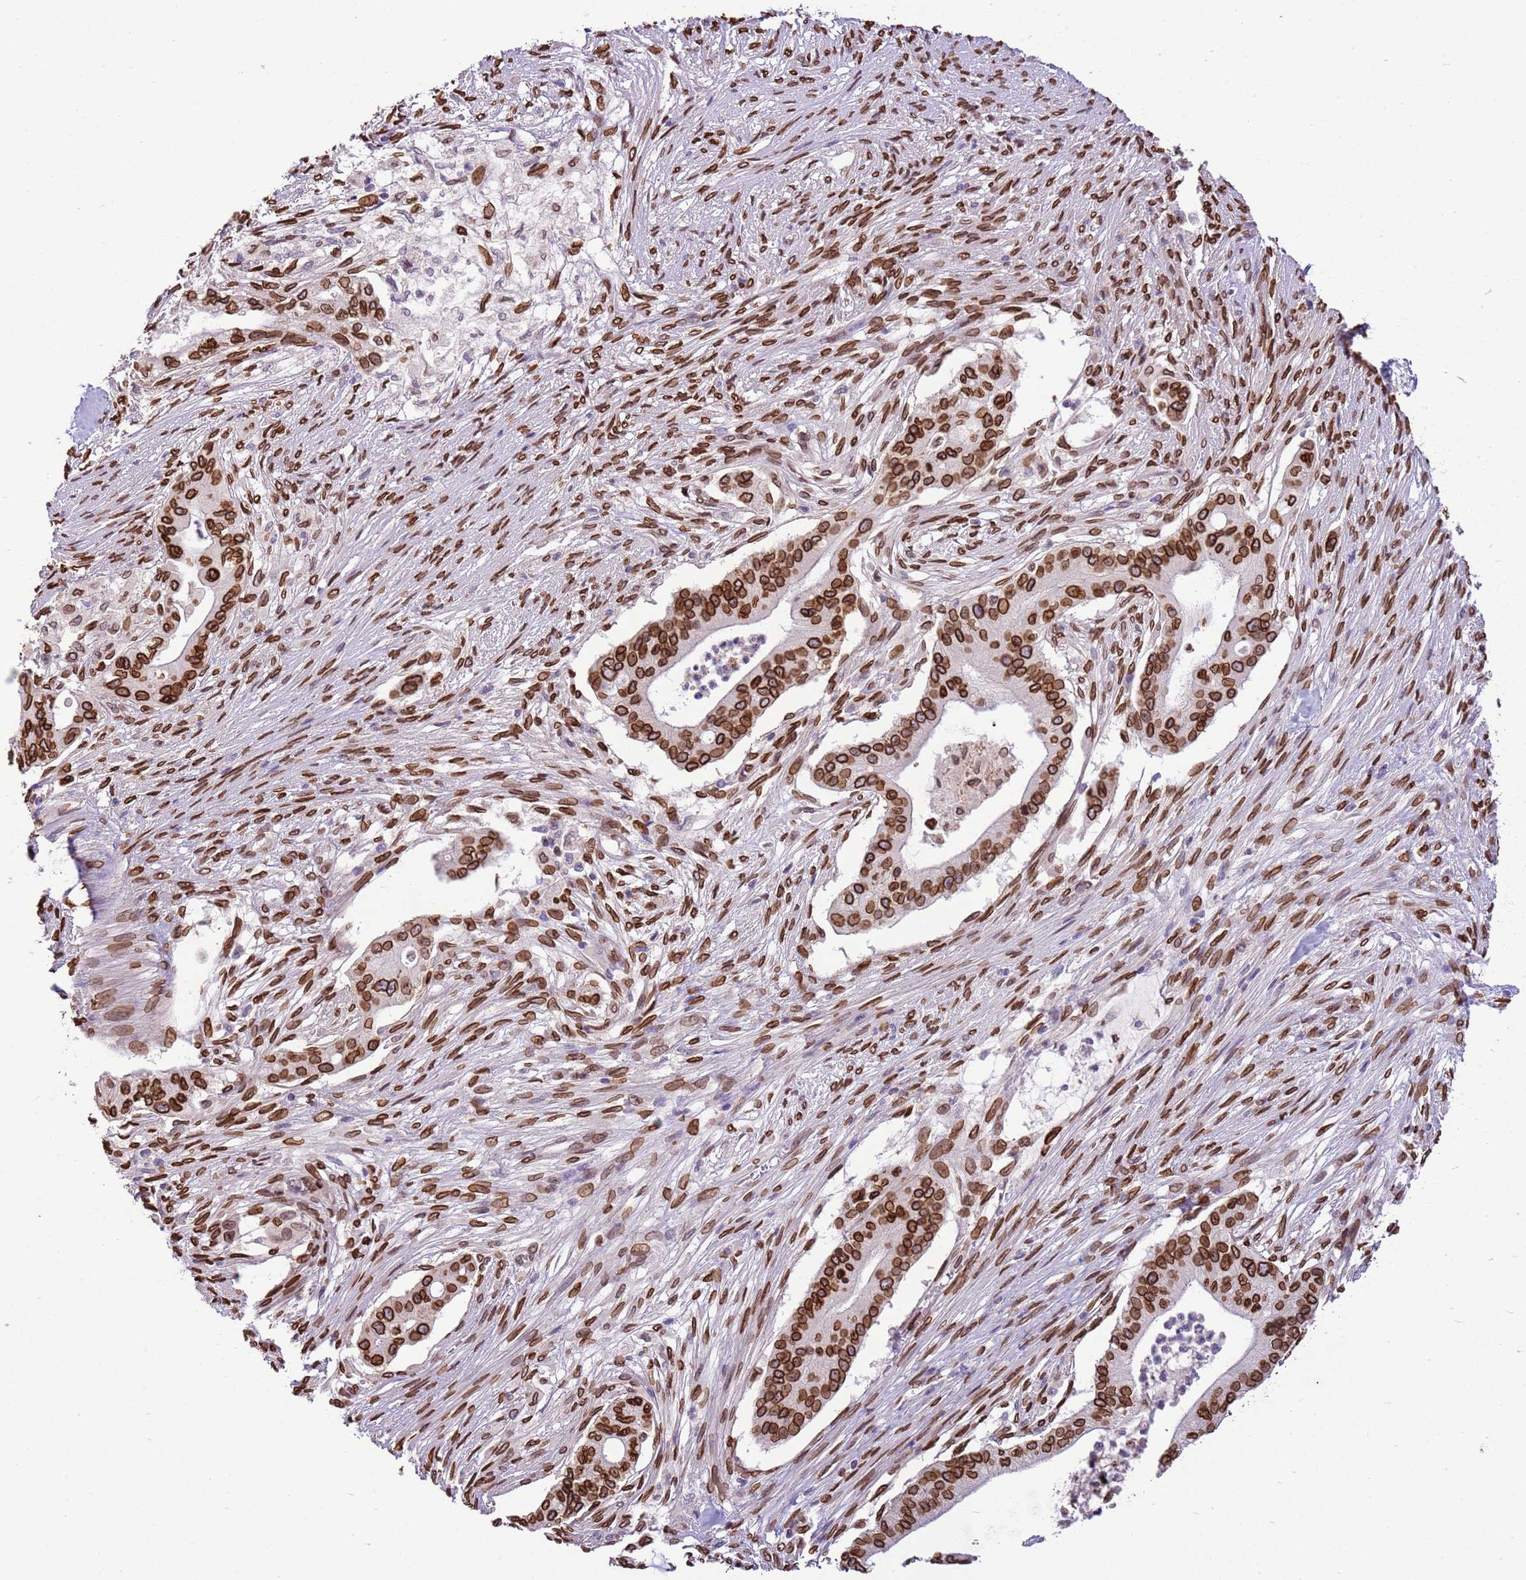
{"staining": {"intensity": "strong", "quantity": ">75%", "location": "cytoplasmic/membranous,nuclear"}, "tissue": "pancreatic cancer", "cell_type": "Tumor cells", "image_type": "cancer", "snomed": [{"axis": "morphology", "description": "Adenocarcinoma, NOS"}, {"axis": "topography", "description": "Pancreas"}], "caption": "IHC of human pancreatic cancer exhibits high levels of strong cytoplasmic/membranous and nuclear expression in approximately >75% of tumor cells.", "gene": "TMEM47", "patient": {"sex": "male", "age": 46}}